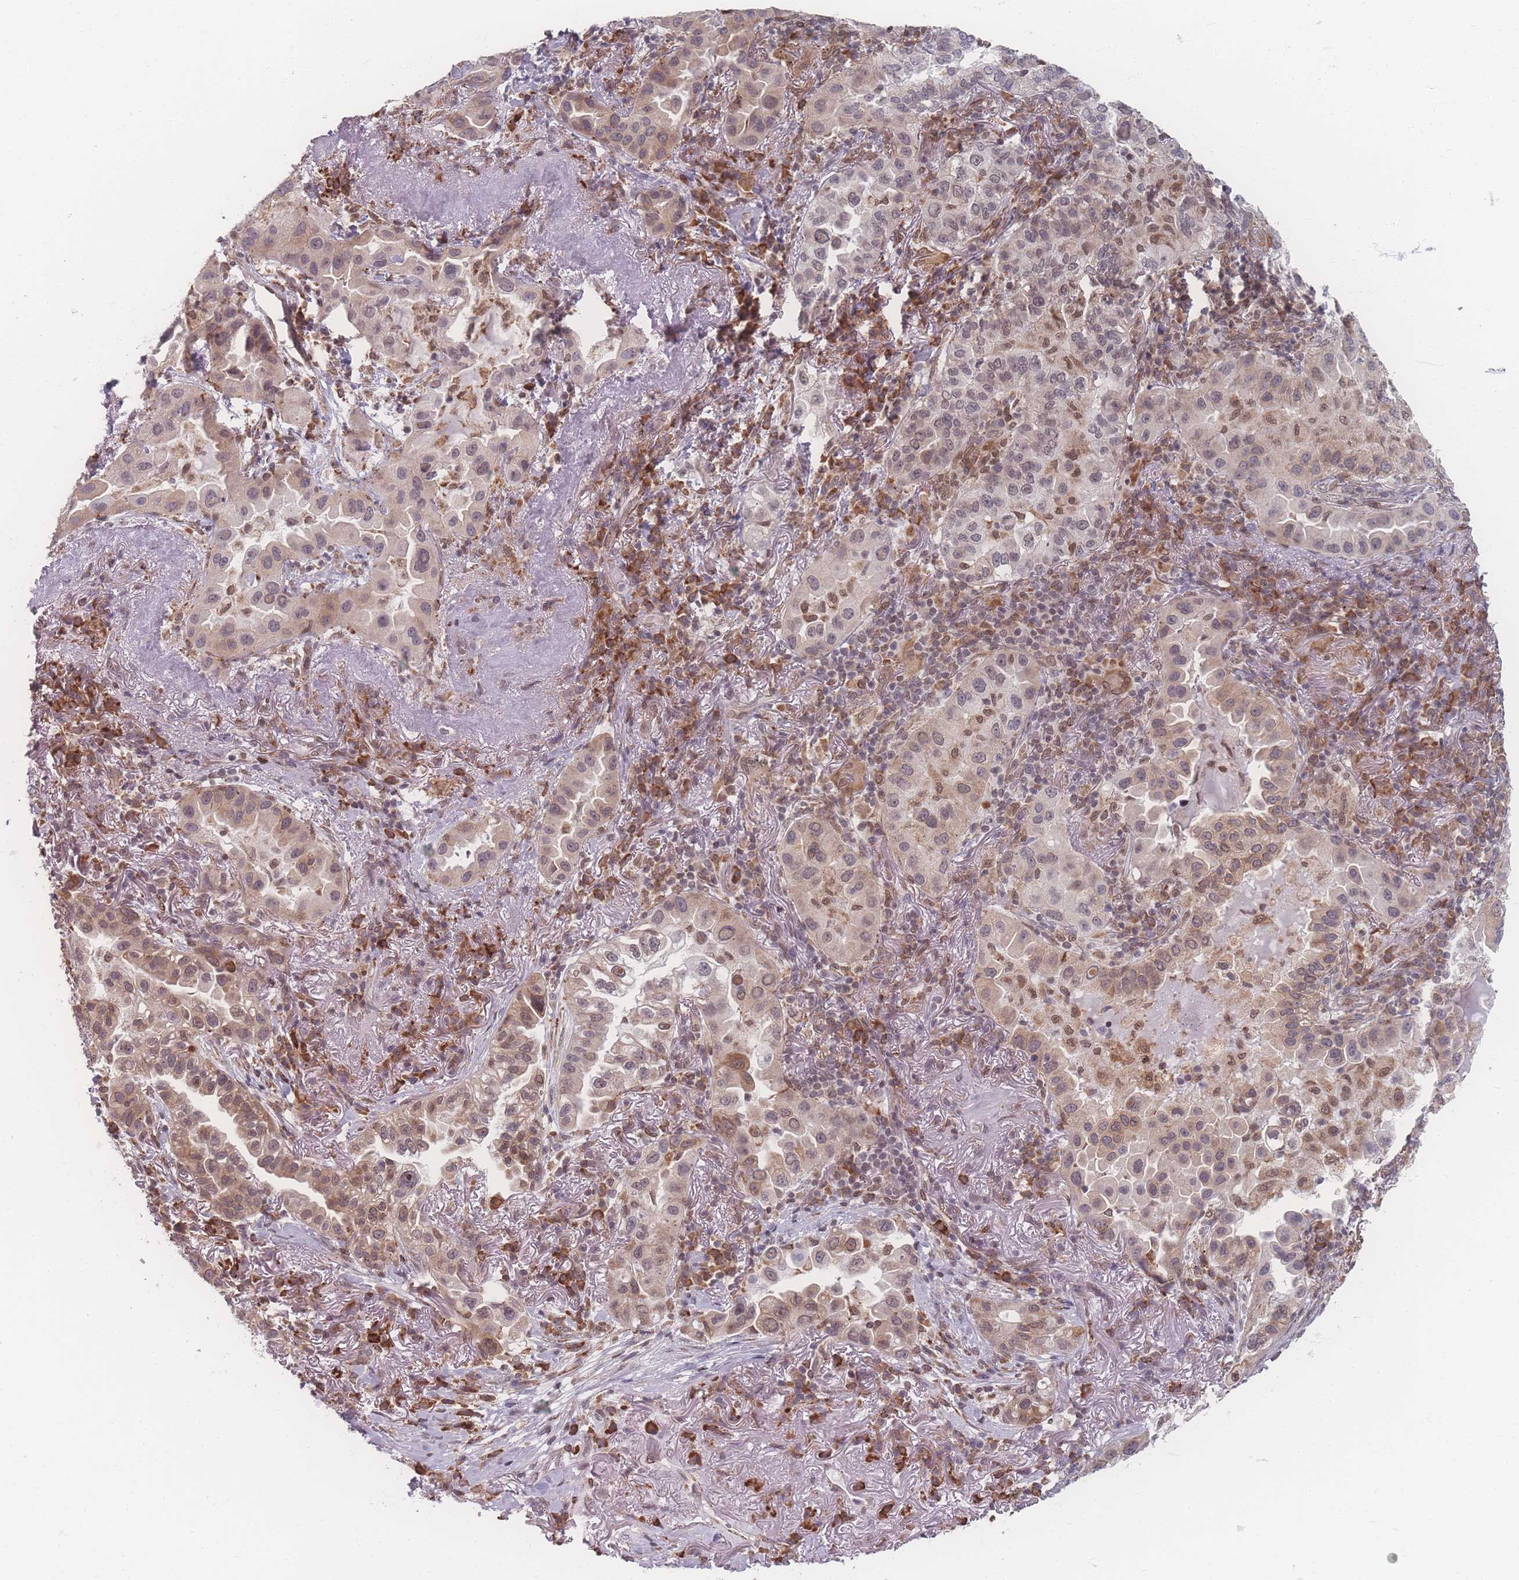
{"staining": {"intensity": "weak", "quantity": "25%-75%", "location": "cytoplasmic/membranous,nuclear"}, "tissue": "lung cancer", "cell_type": "Tumor cells", "image_type": "cancer", "snomed": [{"axis": "morphology", "description": "Adenocarcinoma, NOS"}, {"axis": "topography", "description": "Lung"}], "caption": "Human lung adenocarcinoma stained for a protein (brown) reveals weak cytoplasmic/membranous and nuclear positive expression in approximately 25%-75% of tumor cells.", "gene": "ZC3H13", "patient": {"sex": "female", "age": 69}}